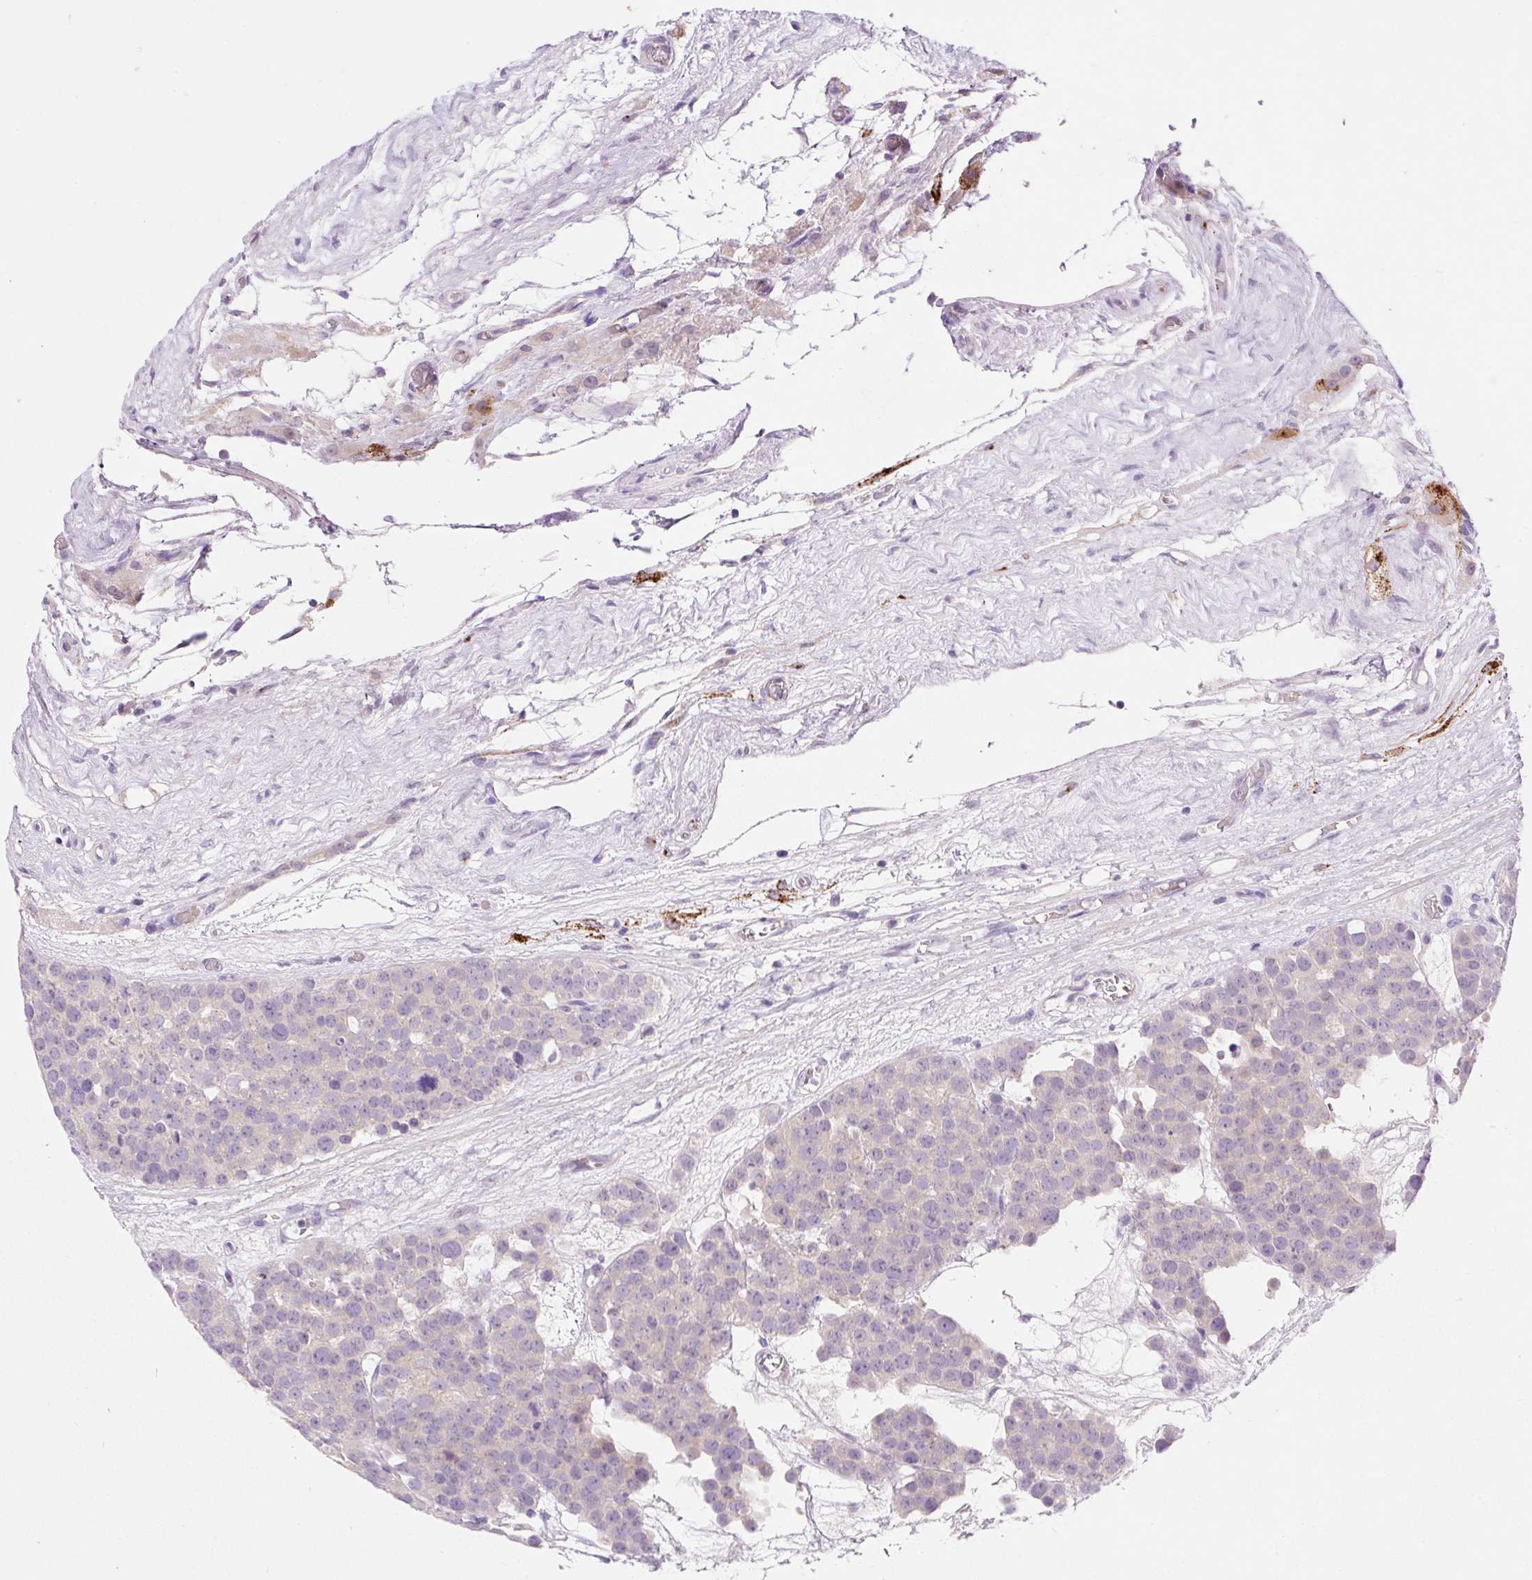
{"staining": {"intensity": "negative", "quantity": "none", "location": "none"}, "tissue": "testis cancer", "cell_type": "Tumor cells", "image_type": "cancer", "snomed": [{"axis": "morphology", "description": "Seminoma, NOS"}, {"axis": "topography", "description": "Testis"}], "caption": "Tumor cells are negative for protein expression in human seminoma (testis).", "gene": "LHFPL5", "patient": {"sex": "male", "age": 71}}